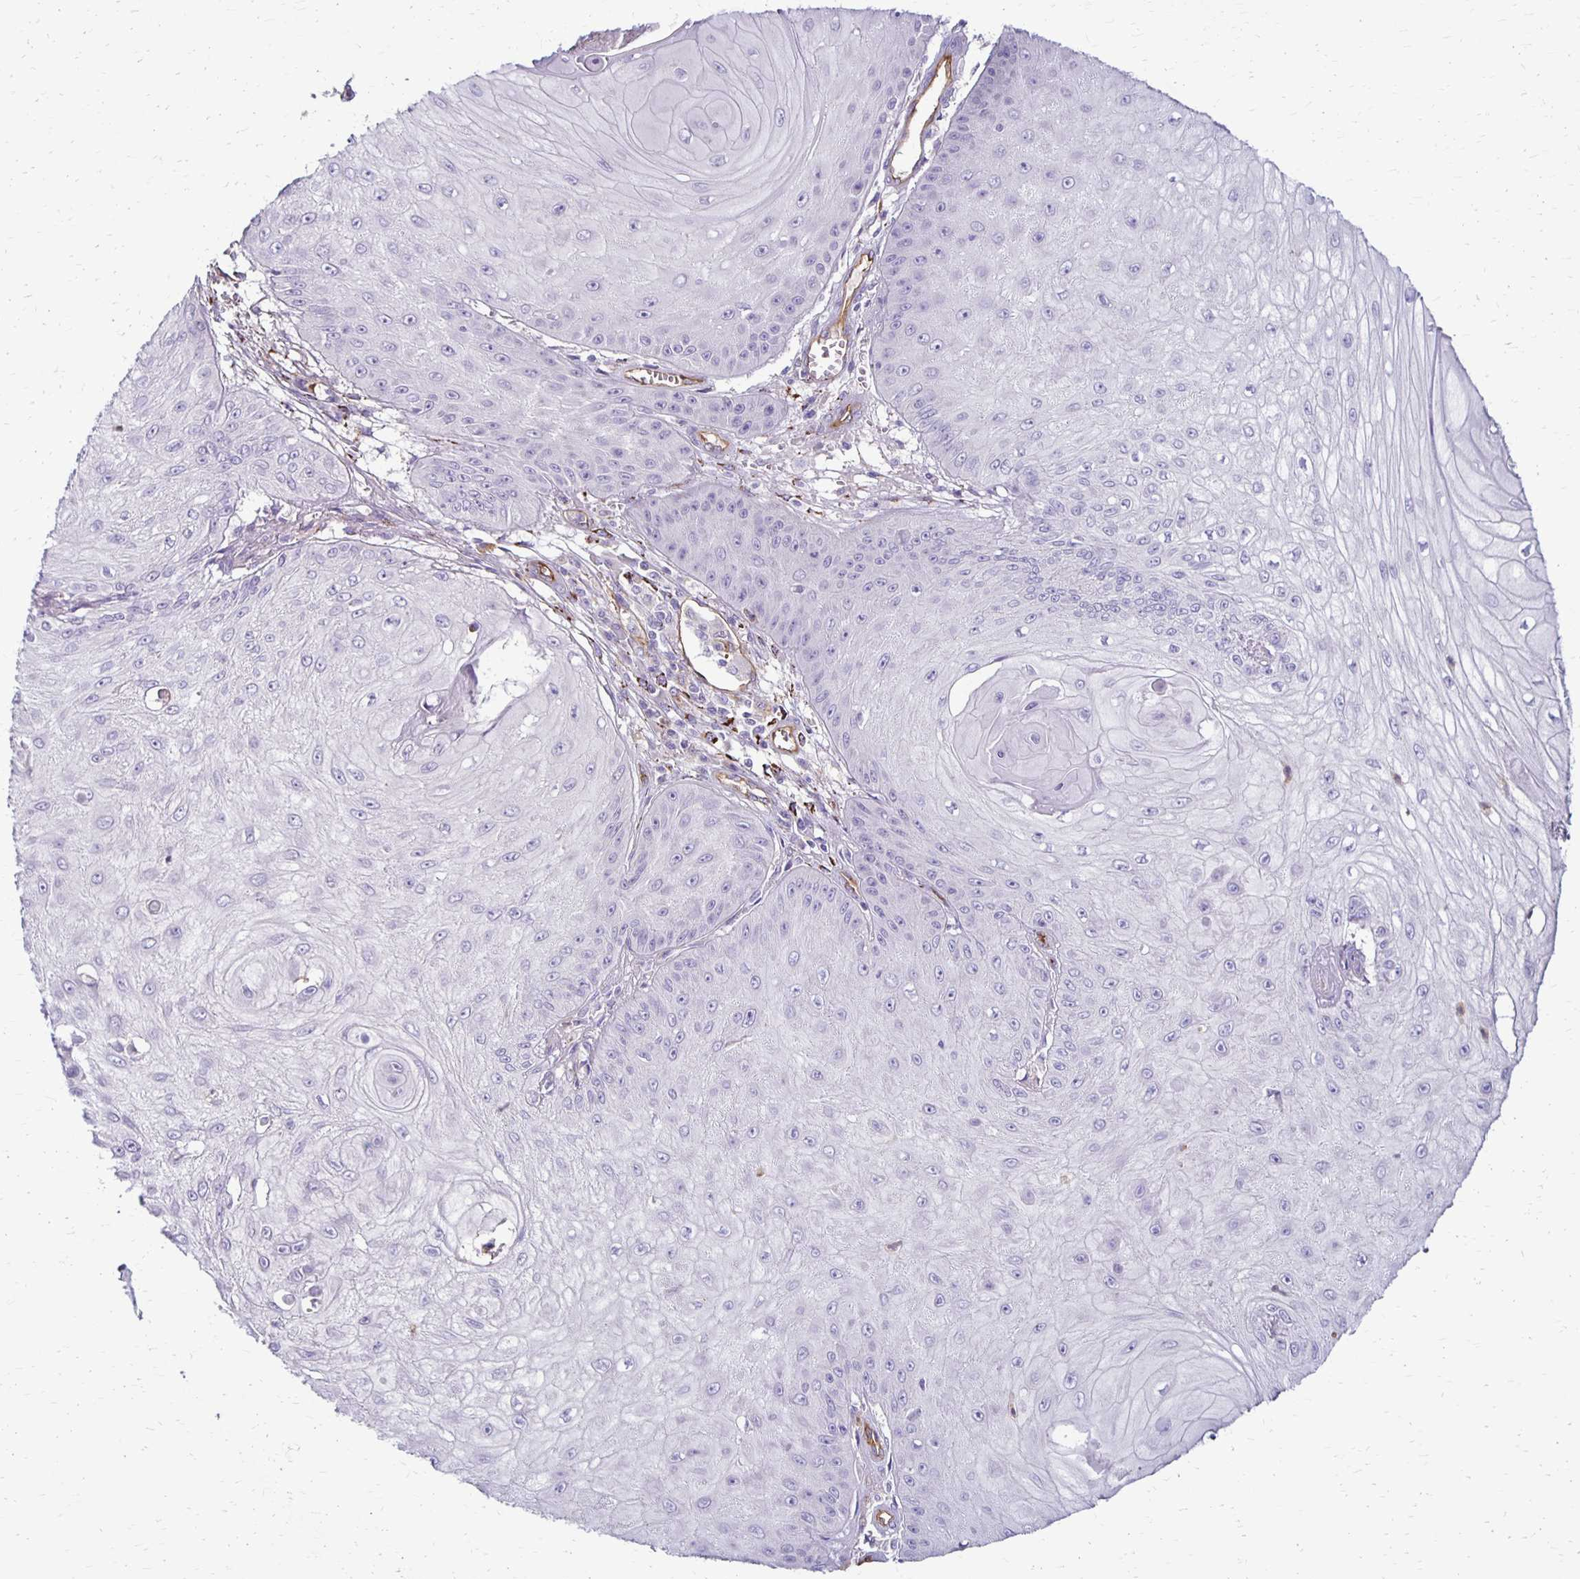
{"staining": {"intensity": "negative", "quantity": "none", "location": "none"}, "tissue": "skin cancer", "cell_type": "Tumor cells", "image_type": "cancer", "snomed": [{"axis": "morphology", "description": "Squamous cell carcinoma, NOS"}, {"axis": "topography", "description": "Skin"}], "caption": "Protein analysis of skin cancer (squamous cell carcinoma) exhibits no significant positivity in tumor cells. (DAB (3,3'-diaminobenzidine) immunohistochemistry (IHC) visualized using brightfield microscopy, high magnification).", "gene": "TTYH1", "patient": {"sex": "male", "age": 70}}